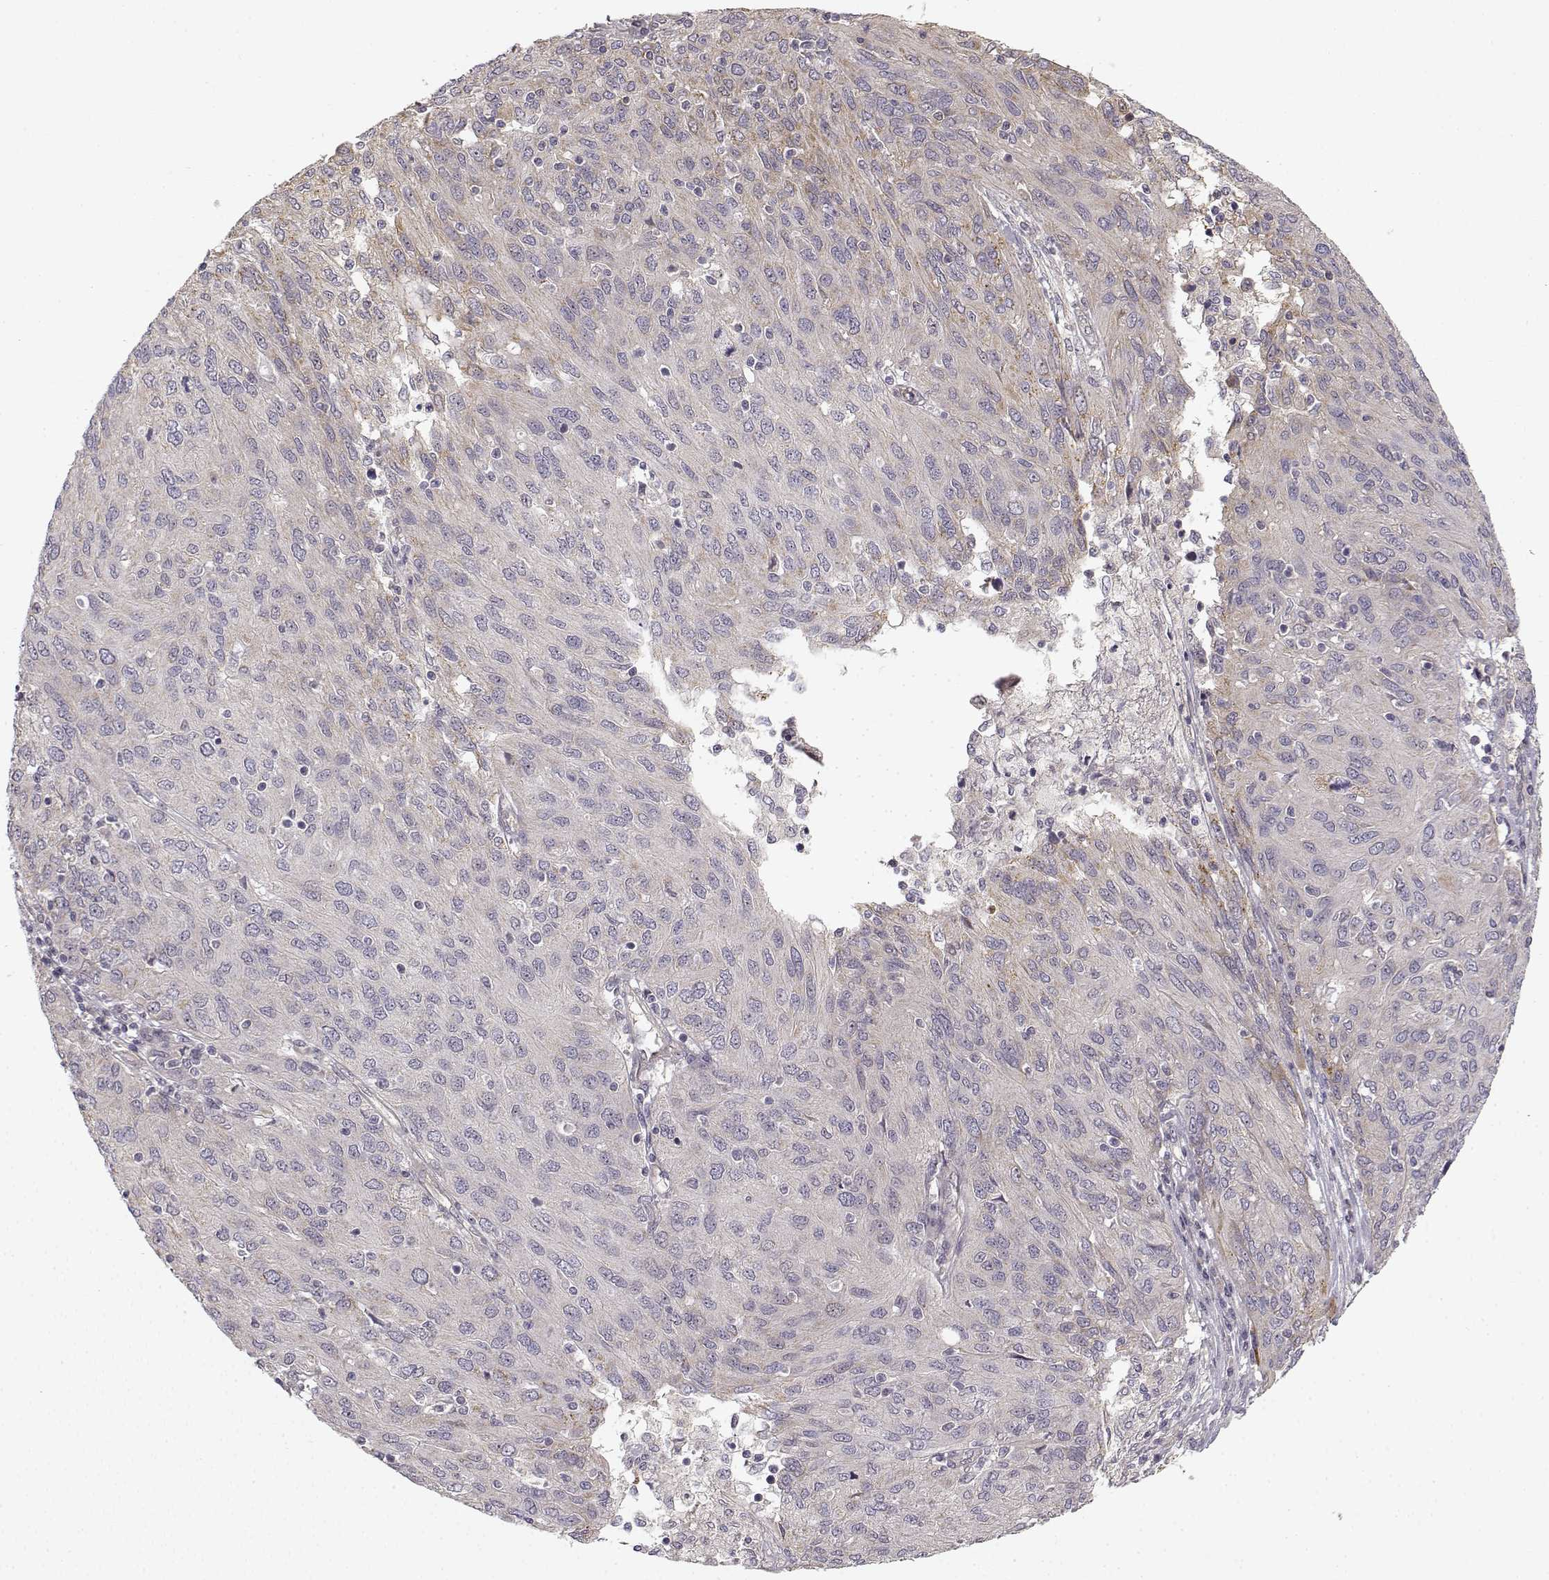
{"staining": {"intensity": "weak", "quantity": "<25%", "location": "cytoplasmic/membranous"}, "tissue": "ovarian cancer", "cell_type": "Tumor cells", "image_type": "cancer", "snomed": [{"axis": "morphology", "description": "Carcinoma, endometroid"}, {"axis": "topography", "description": "Ovary"}], "caption": "Tumor cells are negative for protein expression in human endometroid carcinoma (ovarian).", "gene": "MED12L", "patient": {"sex": "female", "age": 50}}